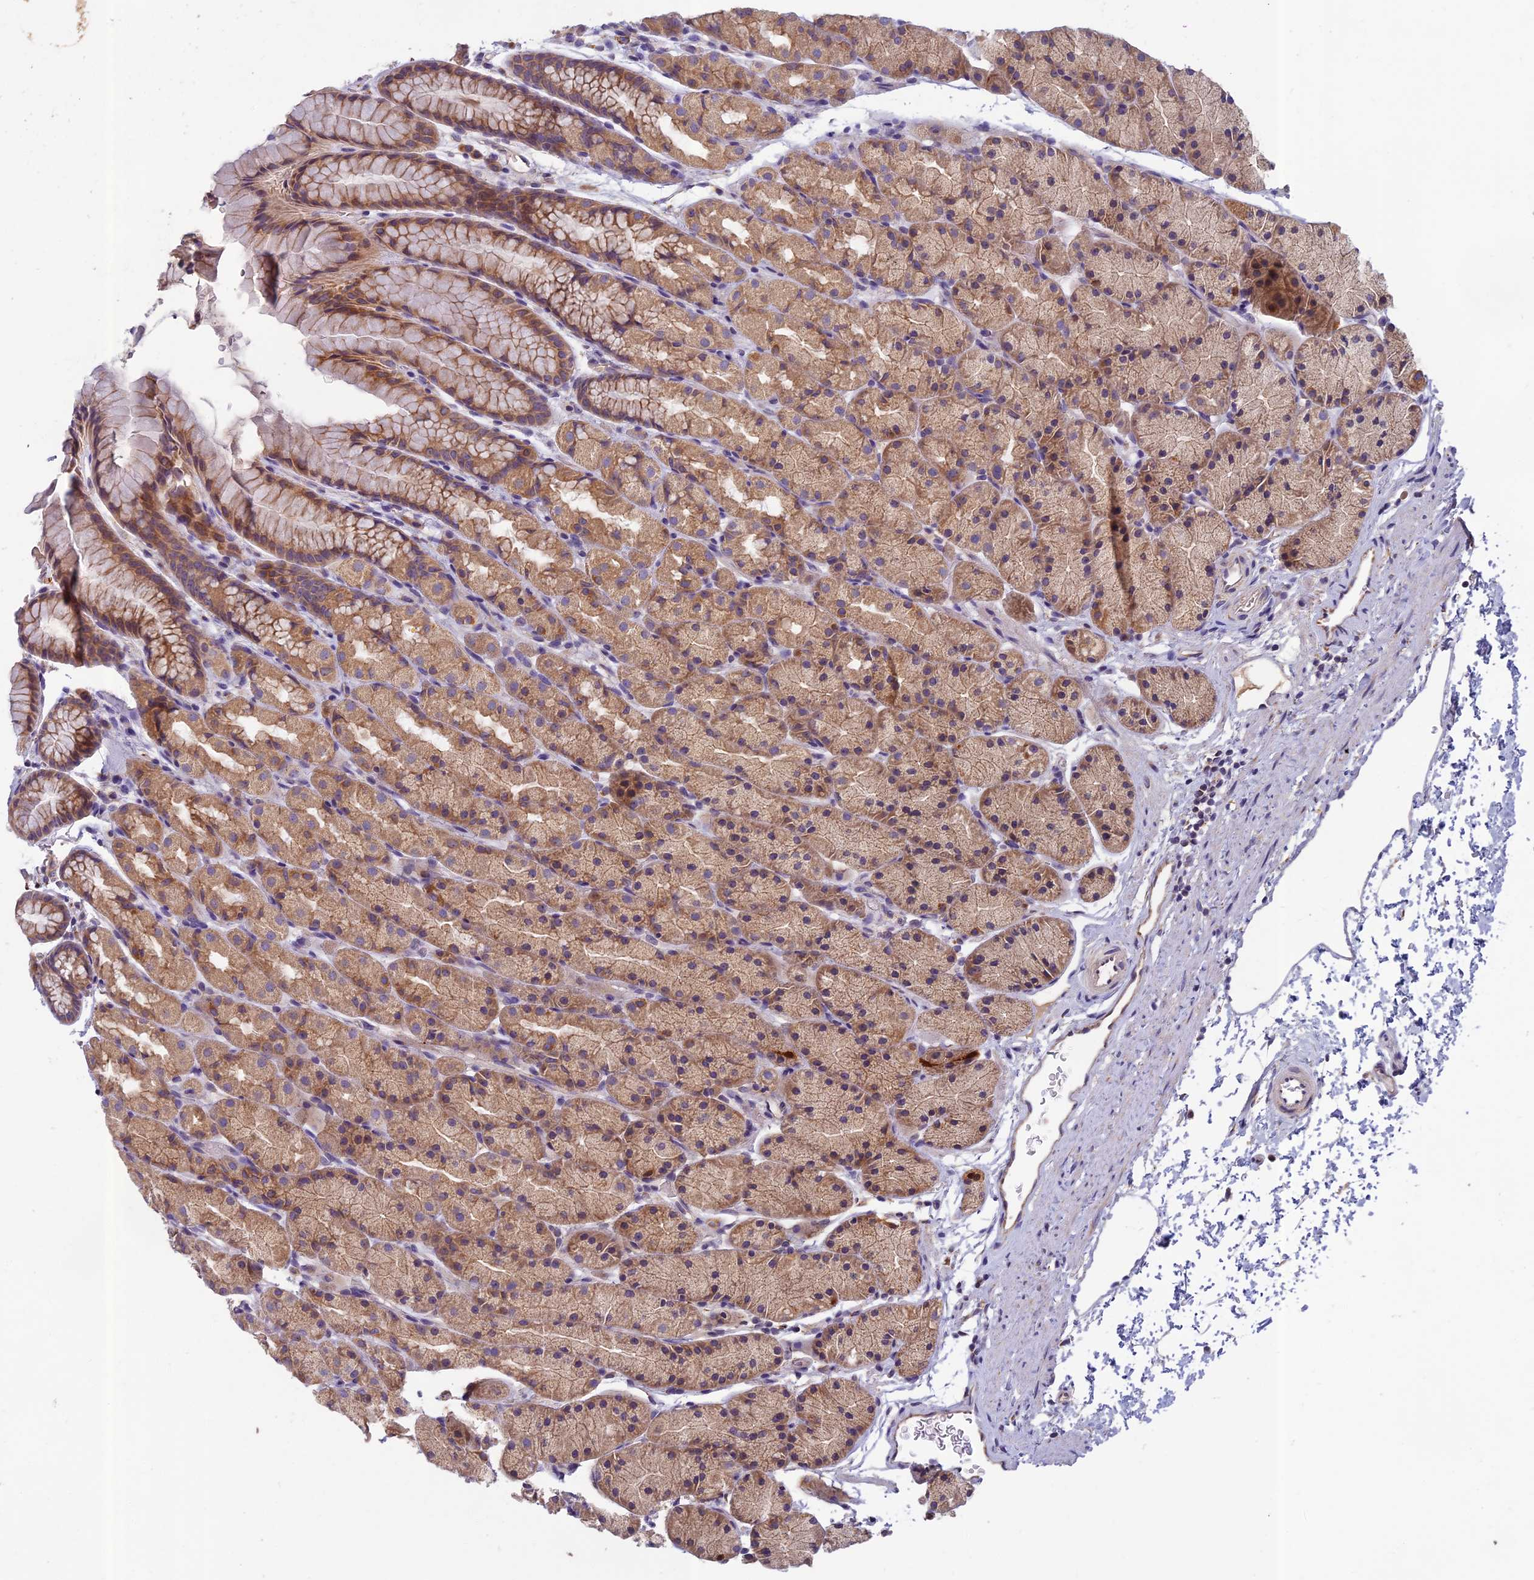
{"staining": {"intensity": "moderate", "quantity": ">75%", "location": "cytoplasmic/membranous"}, "tissue": "stomach", "cell_type": "Glandular cells", "image_type": "normal", "snomed": [{"axis": "morphology", "description": "Normal tissue, NOS"}, {"axis": "topography", "description": "Stomach, upper"}, {"axis": "topography", "description": "Stomach"}], "caption": "Protein staining shows moderate cytoplasmic/membranous expression in approximately >75% of glandular cells in benign stomach.", "gene": "SEMA7A", "patient": {"sex": "male", "age": 47}}